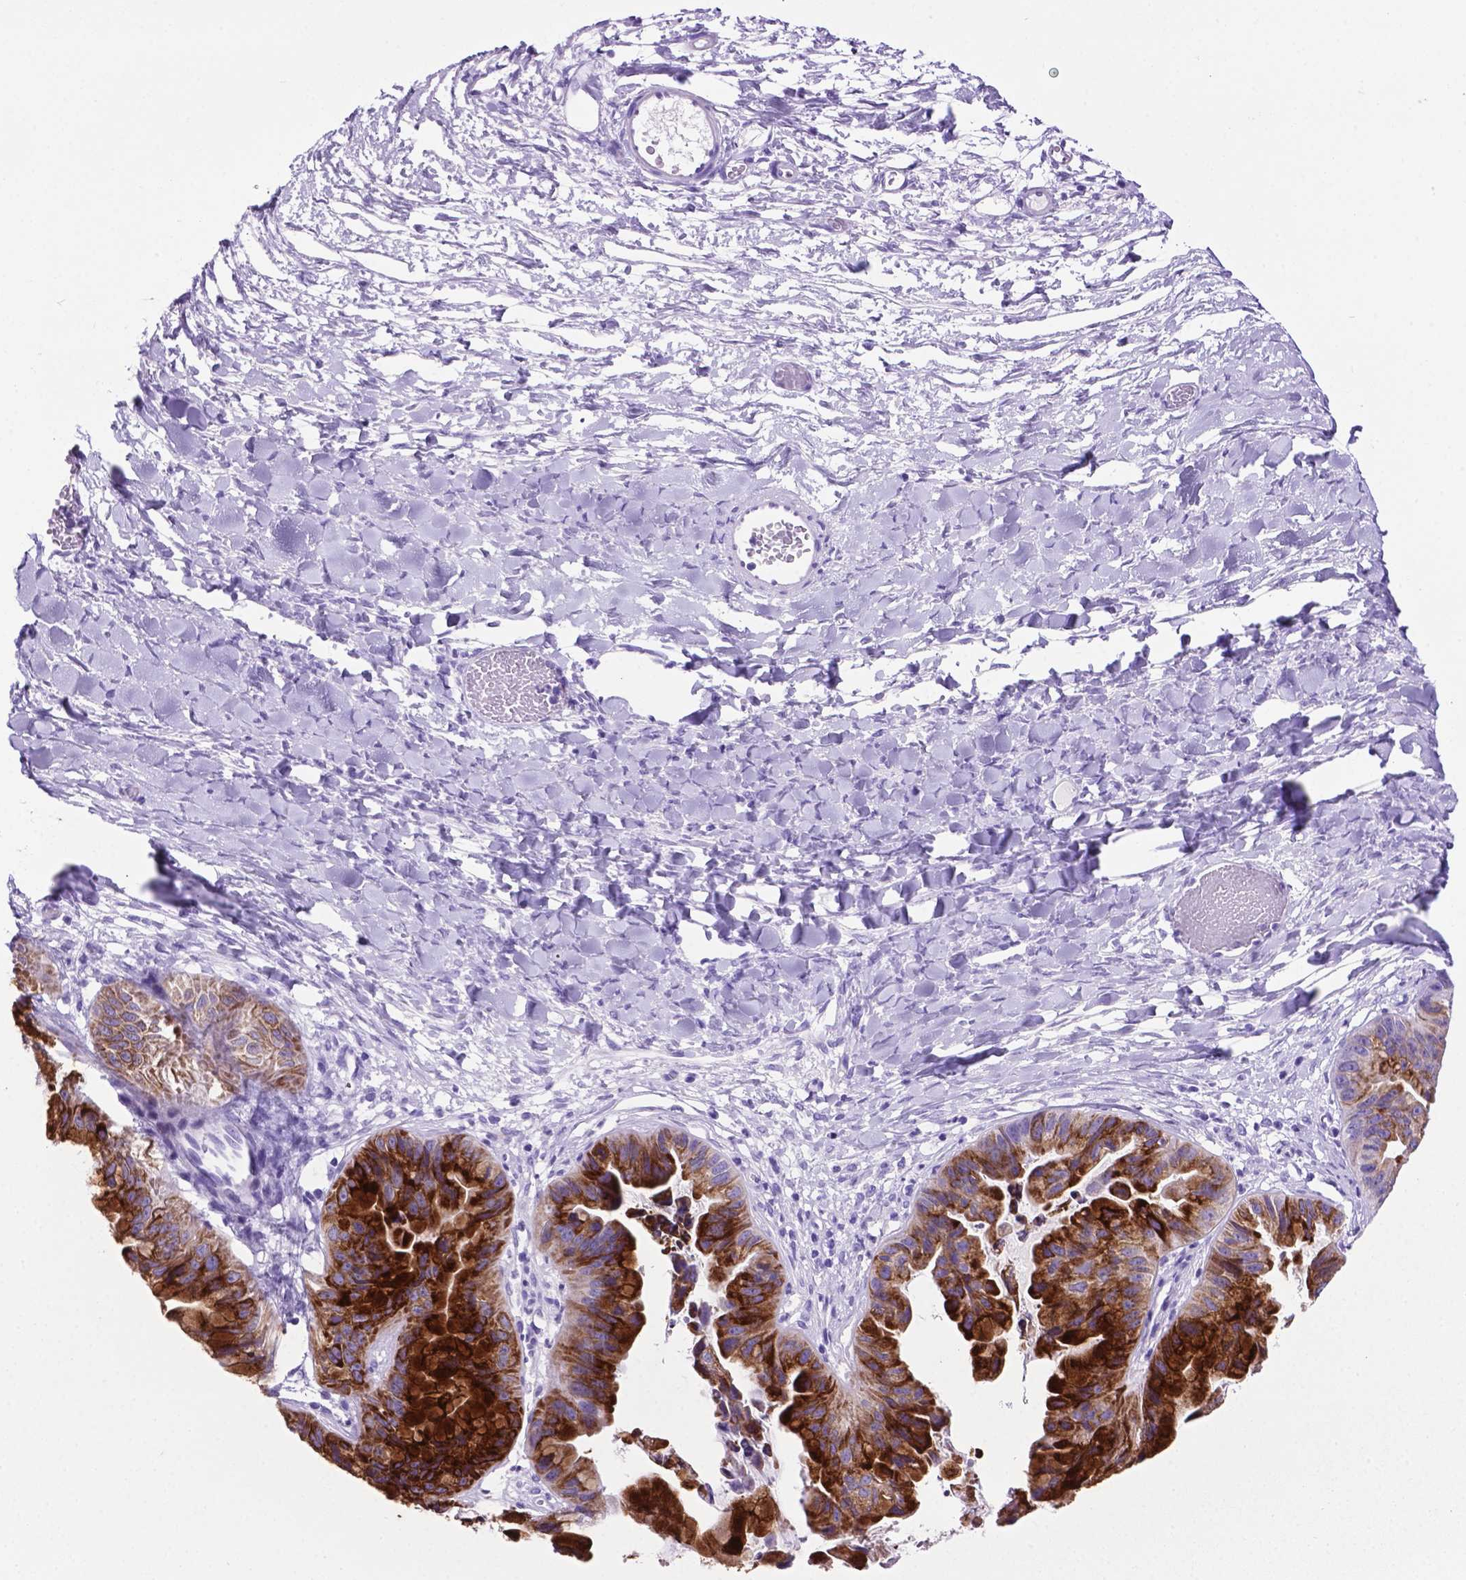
{"staining": {"intensity": "strong", "quantity": ">75%", "location": "cytoplasmic/membranous"}, "tissue": "ovarian cancer", "cell_type": "Tumor cells", "image_type": "cancer", "snomed": [{"axis": "morphology", "description": "Cystadenocarcinoma, mucinous, NOS"}, {"axis": "topography", "description": "Ovary"}], "caption": "Tumor cells exhibit high levels of strong cytoplasmic/membranous positivity in approximately >75% of cells in human mucinous cystadenocarcinoma (ovarian). Nuclei are stained in blue.", "gene": "C17orf107", "patient": {"sex": "female", "age": 76}}